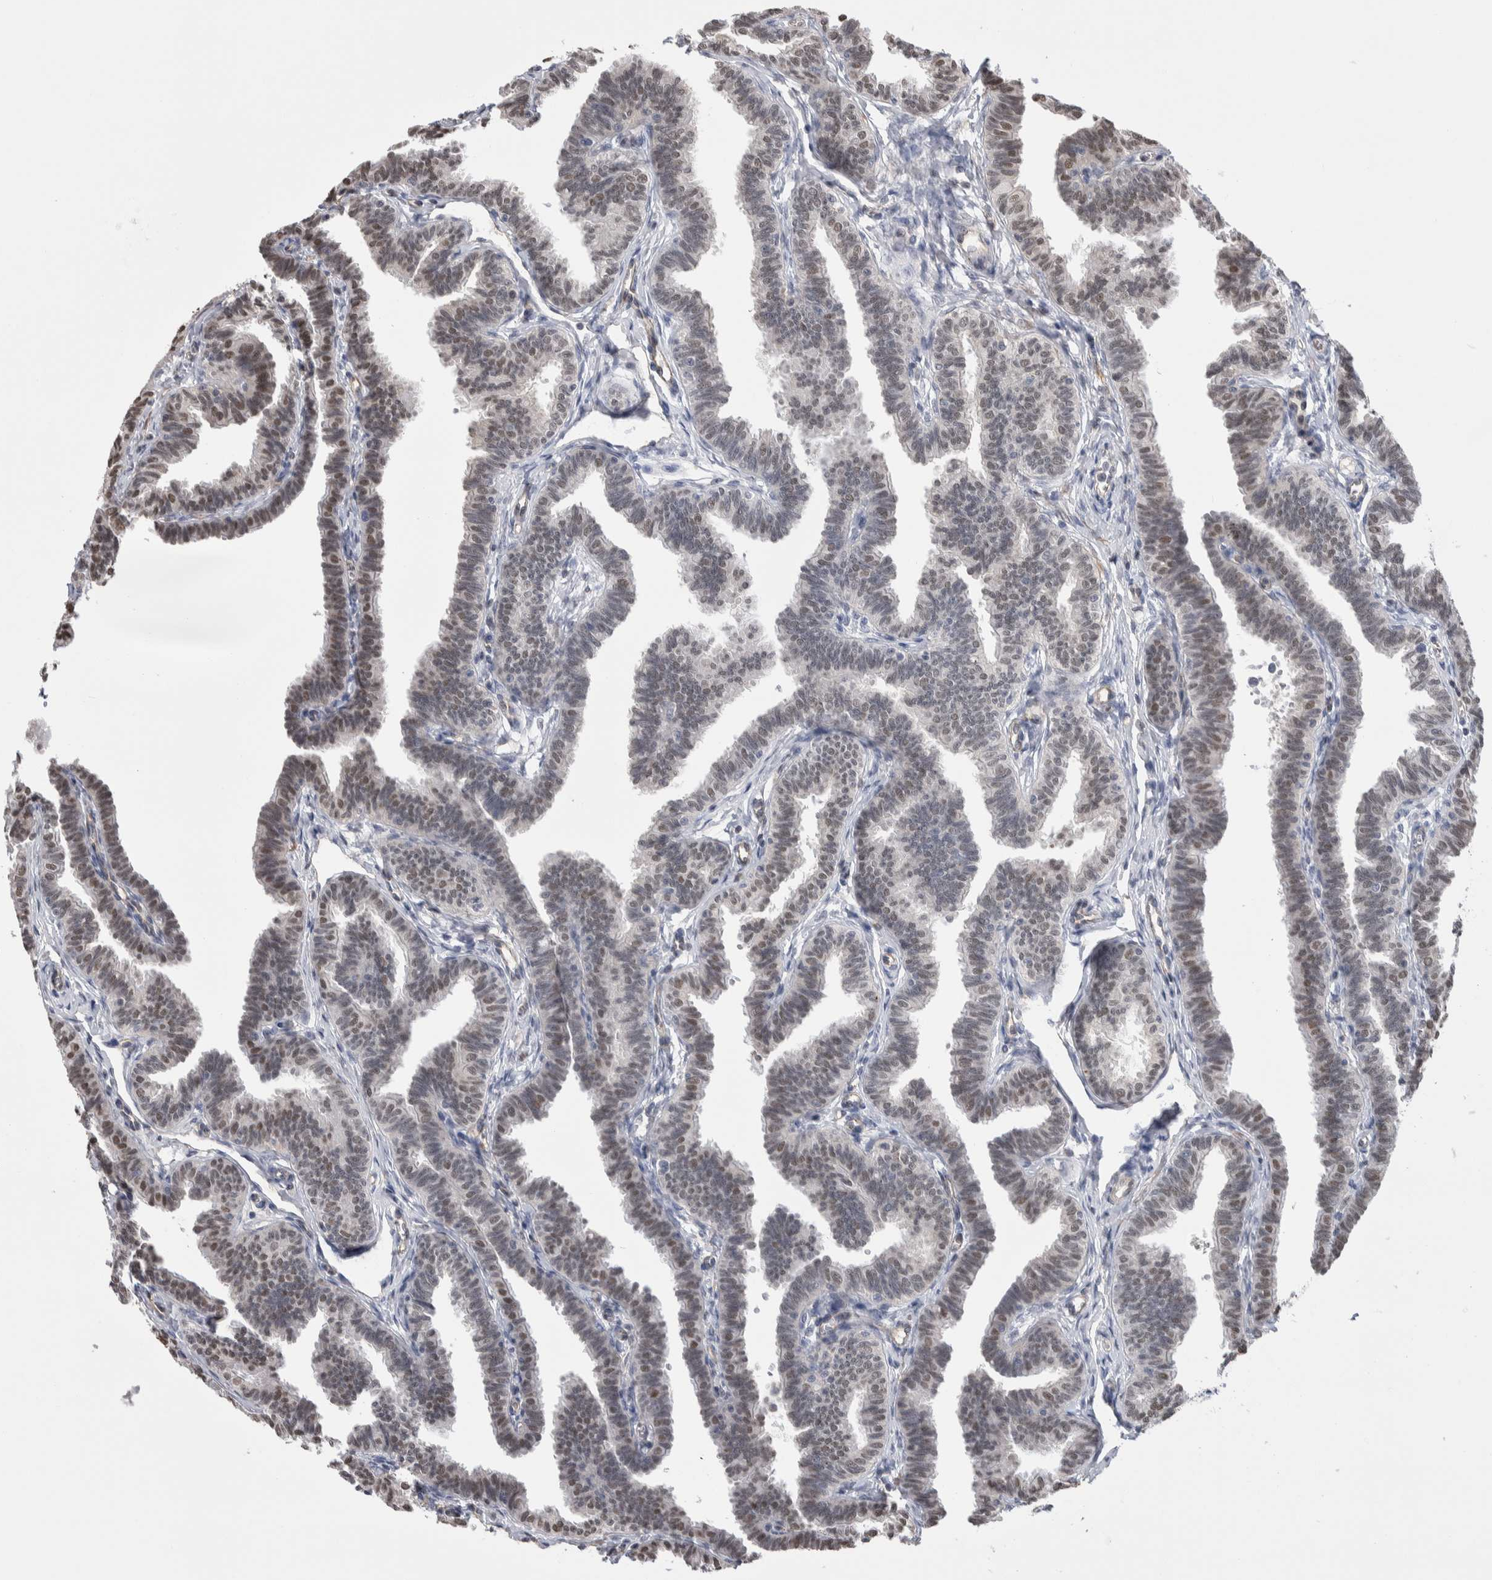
{"staining": {"intensity": "weak", "quantity": "25%-75%", "location": "nuclear"}, "tissue": "fallopian tube", "cell_type": "Glandular cells", "image_type": "normal", "snomed": [{"axis": "morphology", "description": "Normal tissue, NOS"}, {"axis": "topography", "description": "Fallopian tube"}, {"axis": "topography", "description": "Ovary"}], "caption": "Glandular cells reveal weak nuclear expression in about 25%-75% of cells in benign fallopian tube.", "gene": "ZBTB49", "patient": {"sex": "female", "age": 23}}